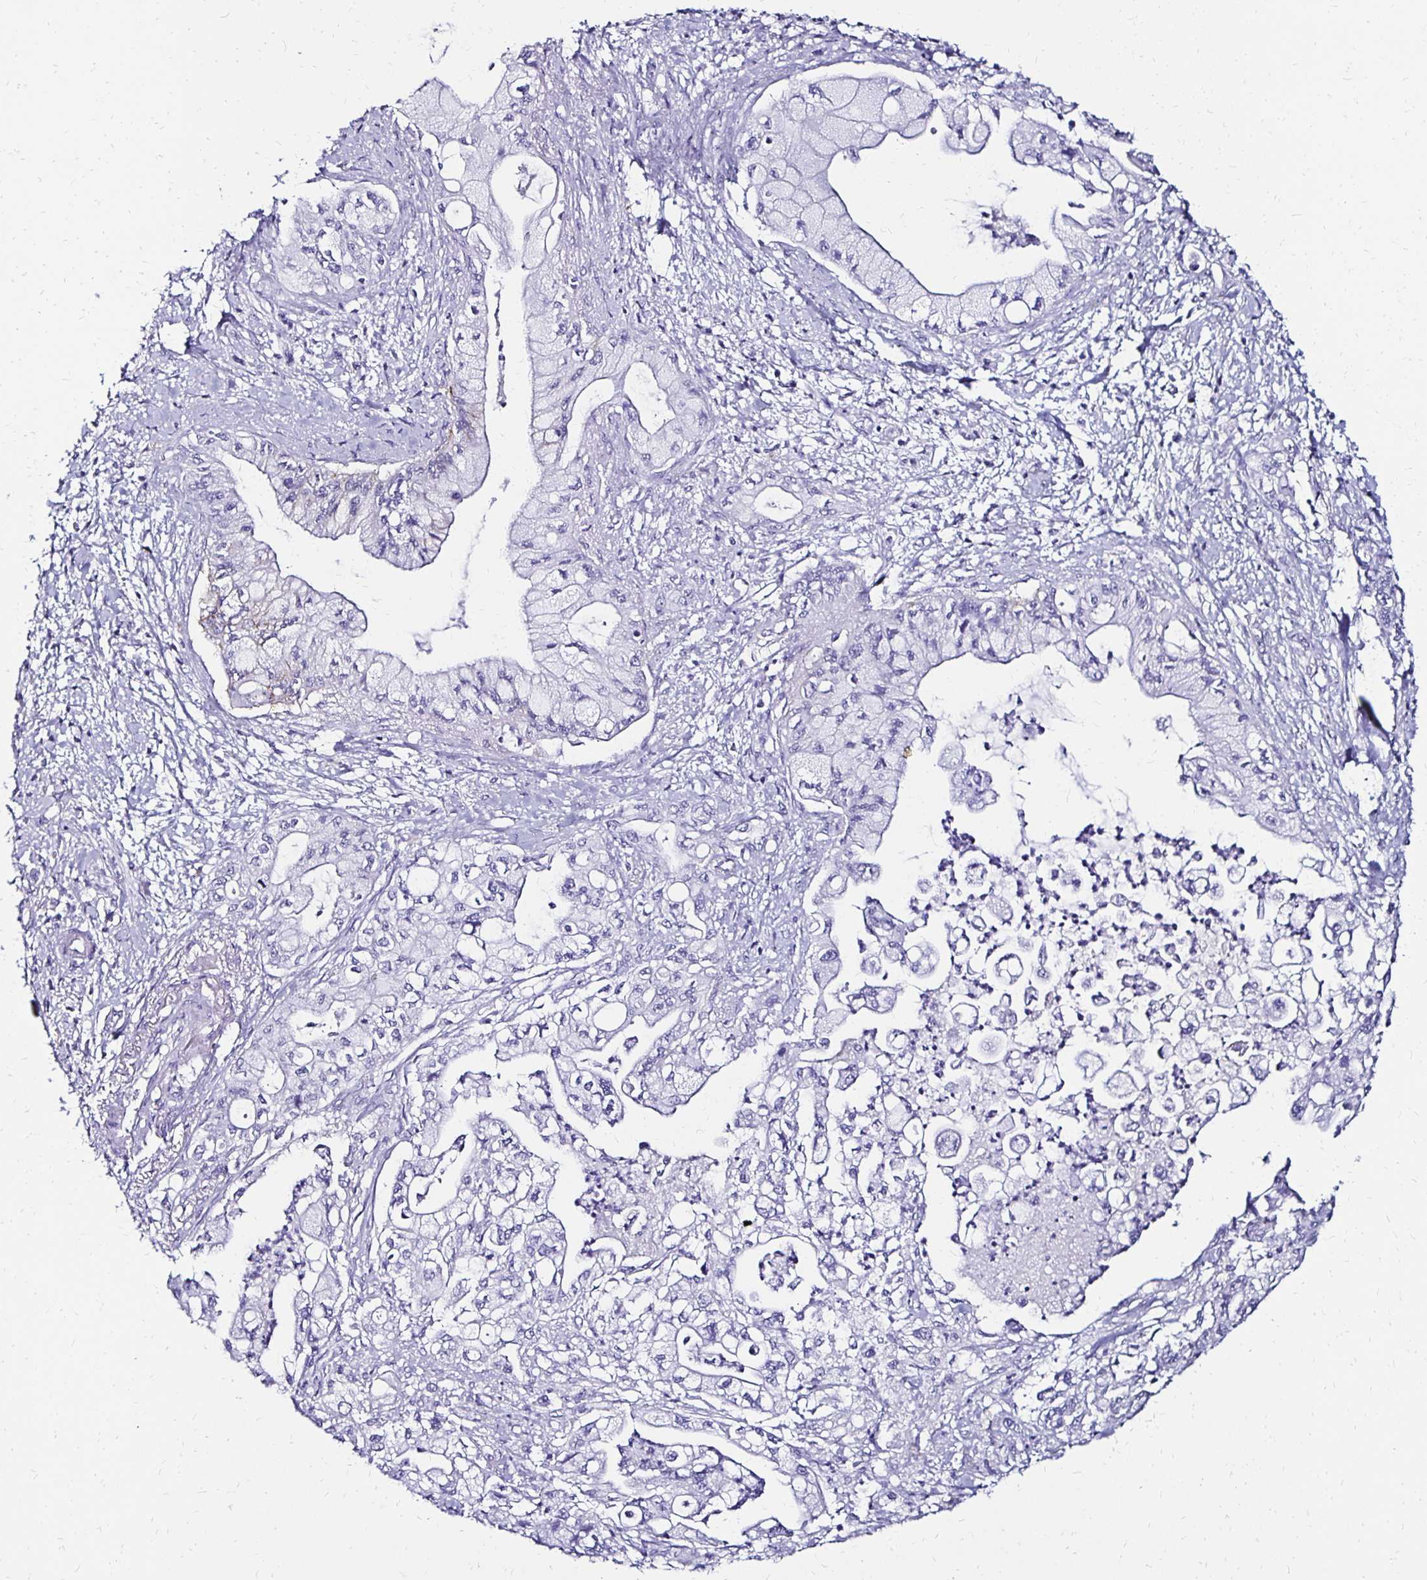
{"staining": {"intensity": "negative", "quantity": "none", "location": "none"}, "tissue": "pancreatic cancer", "cell_type": "Tumor cells", "image_type": "cancer", "snomed": [{"axis": "morphology", "description": "Adenocarcinoma, NOS"}, {"axis": "topography", "description": "Pancreas"}], "caption": "DAB (3,3'-diaminobenzidine) immunohistochemical staining of pancreatic cancer exhibits no significant positivity in tumor cells.", "gene": "KCNT1", "patient": {"sex": "male", "age": 61}}